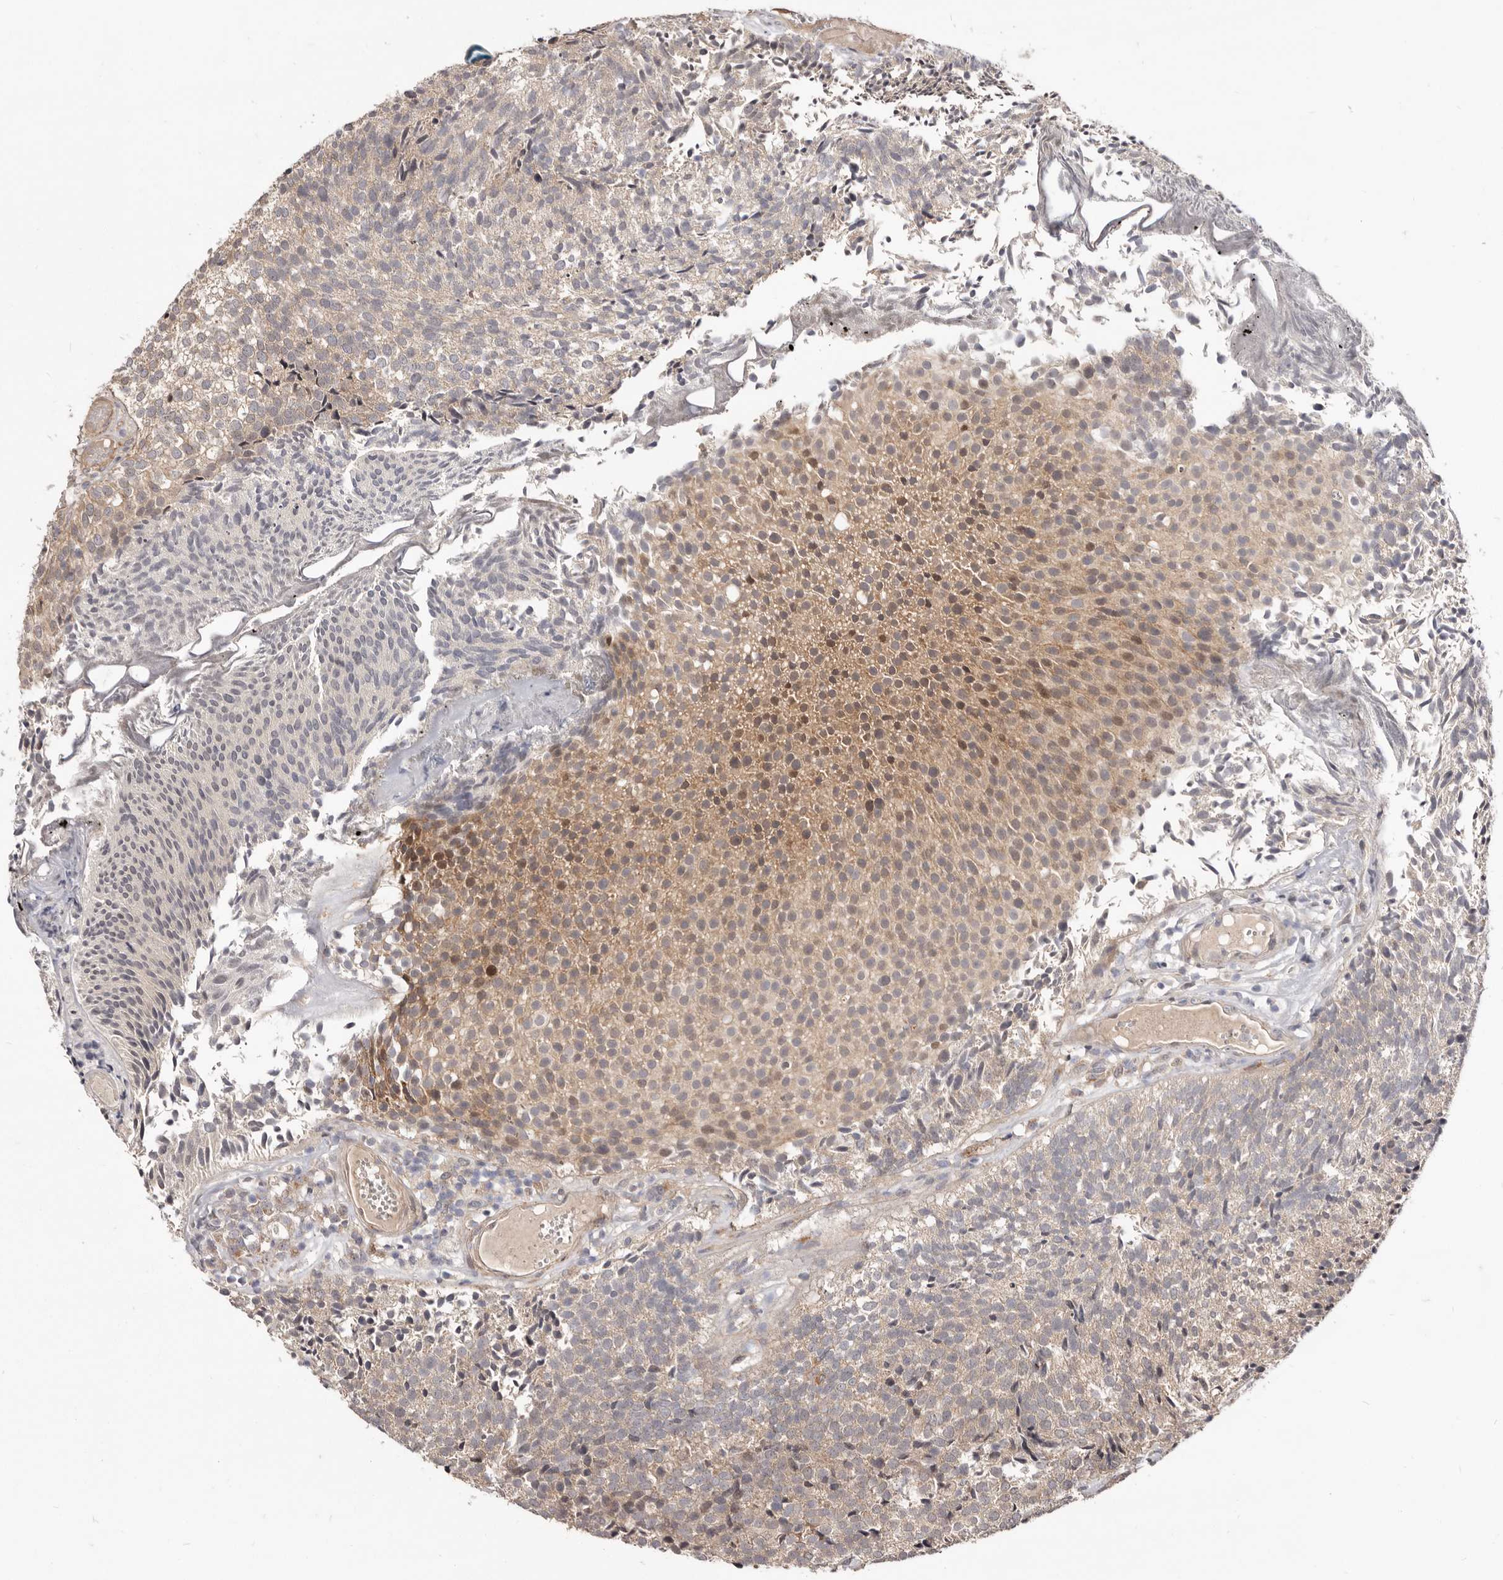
{"staining": {"intensity": "moderate", "quantity": ">75%", "location": "cytoplasmic/membranous,nuclear"}, "tissue": "urothelial cancer", "cell_type": "Tumor cells", "image_type": "cancer", "snomed": [{"axis": "morphology", "description": "Urothelial carcinoma, Low grade"}, {"axis": "topography", "description": "Urinary bladder"}], "caption": "Human low-grade urothelial carcinoma stained for a protein (brown) demonstrates moderate cytoplasmic/membranous and nuclear positive staining in about >75% of tumor cells.", "gene": "GPATCH4", "patient": {"sex": "male", "age": 86}}